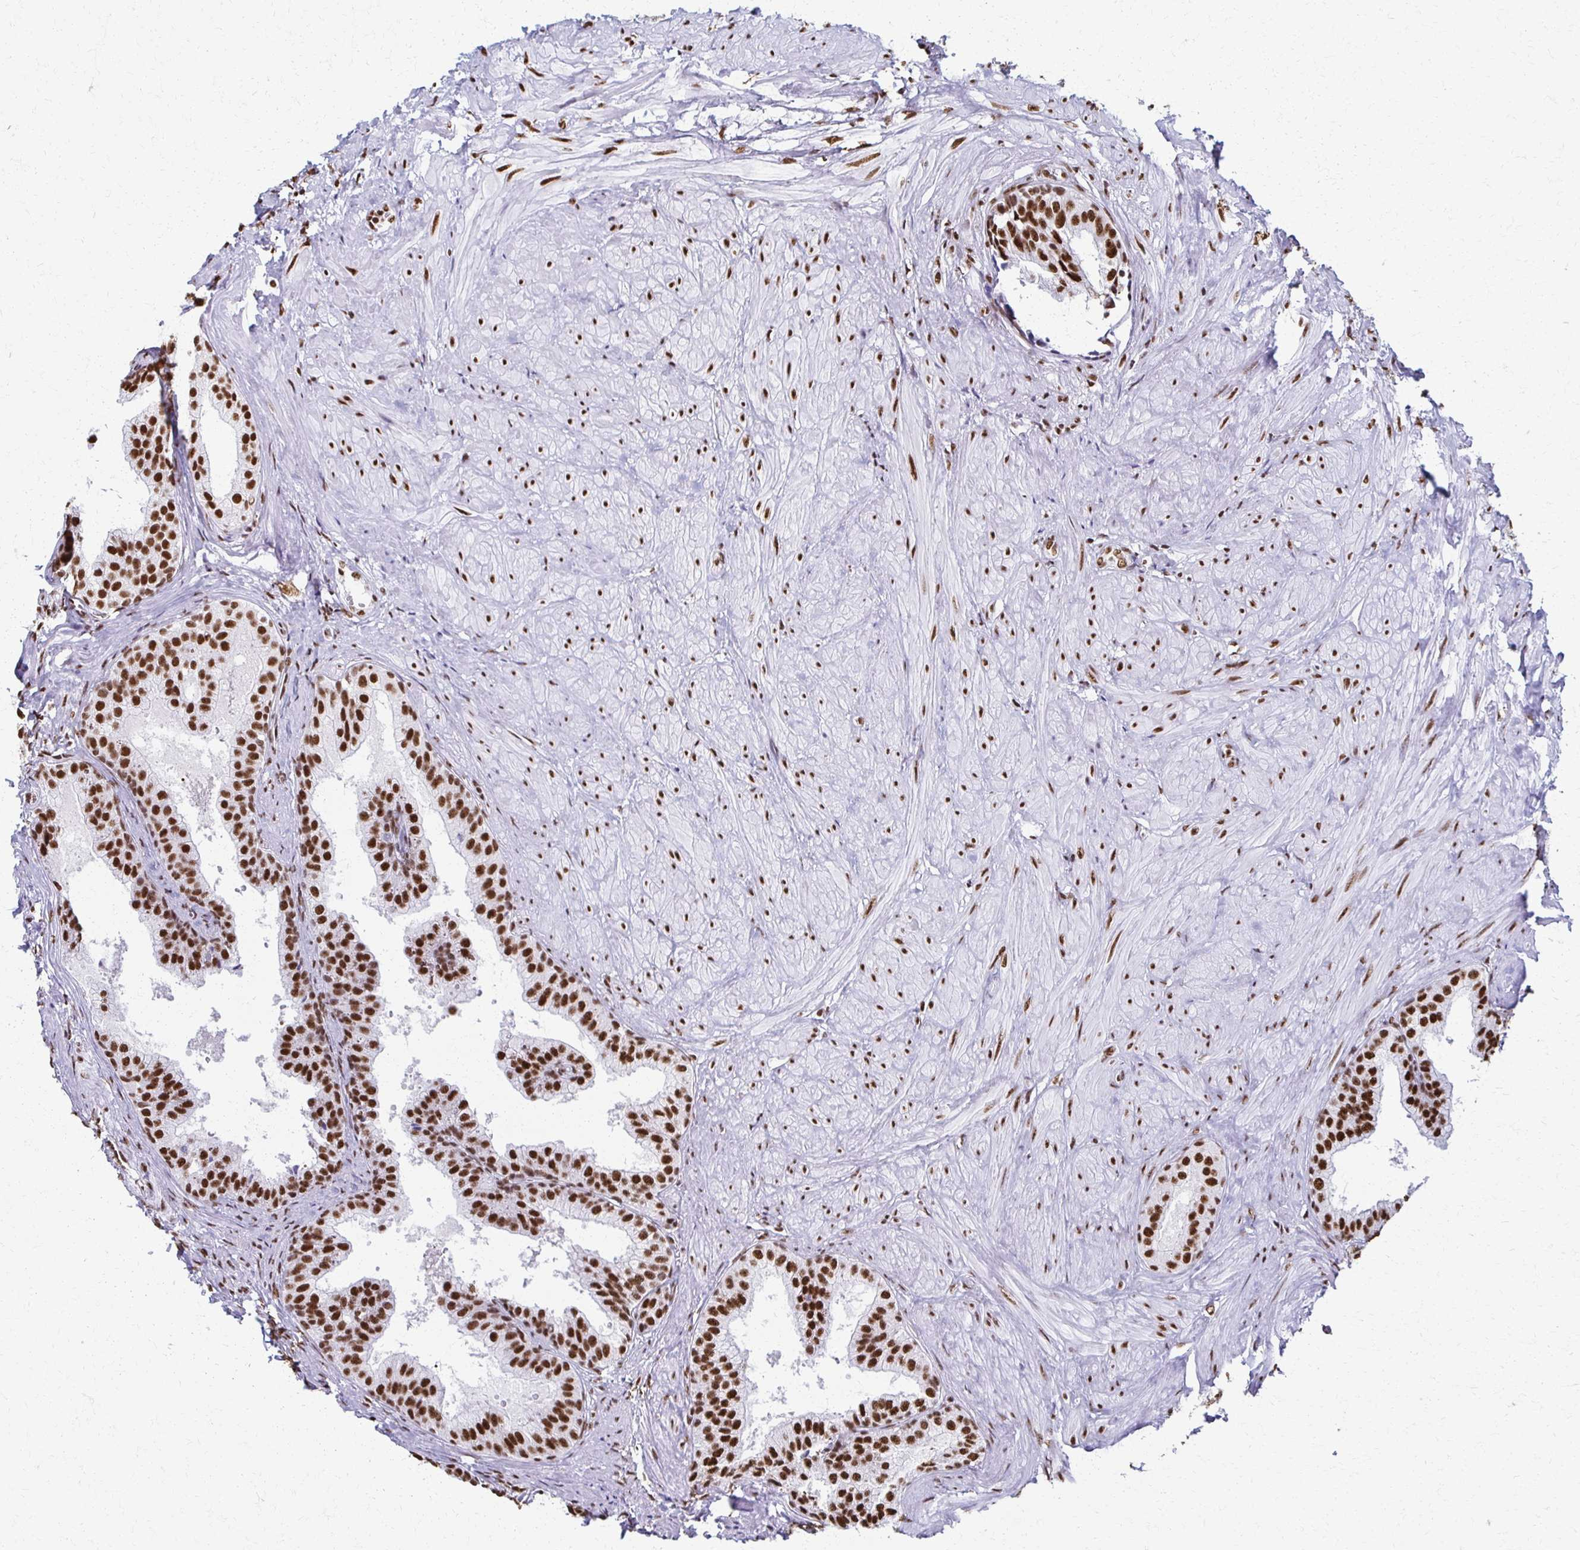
{"staining": {"intensity": "strong", "quantity": ">75%", "location": "nuclear"}, "tissue": "prostate", "cell_type": "Glandular cells", "image_type": "normal", "snomed": [{"axis": "morphology", "description": "Normal tissue, NOS"}, {"axis": "topography", "description": "Prostate"}, {"axis": "topography", "description": "Peripheral nerve tissue"}], "caption": "Prostate stained for a protein (brown) shows strong nuclear positive staining in approximately >75% of glandular cells.", "gene": "NONO", "patient": {"sex": "male", "age": 55}}